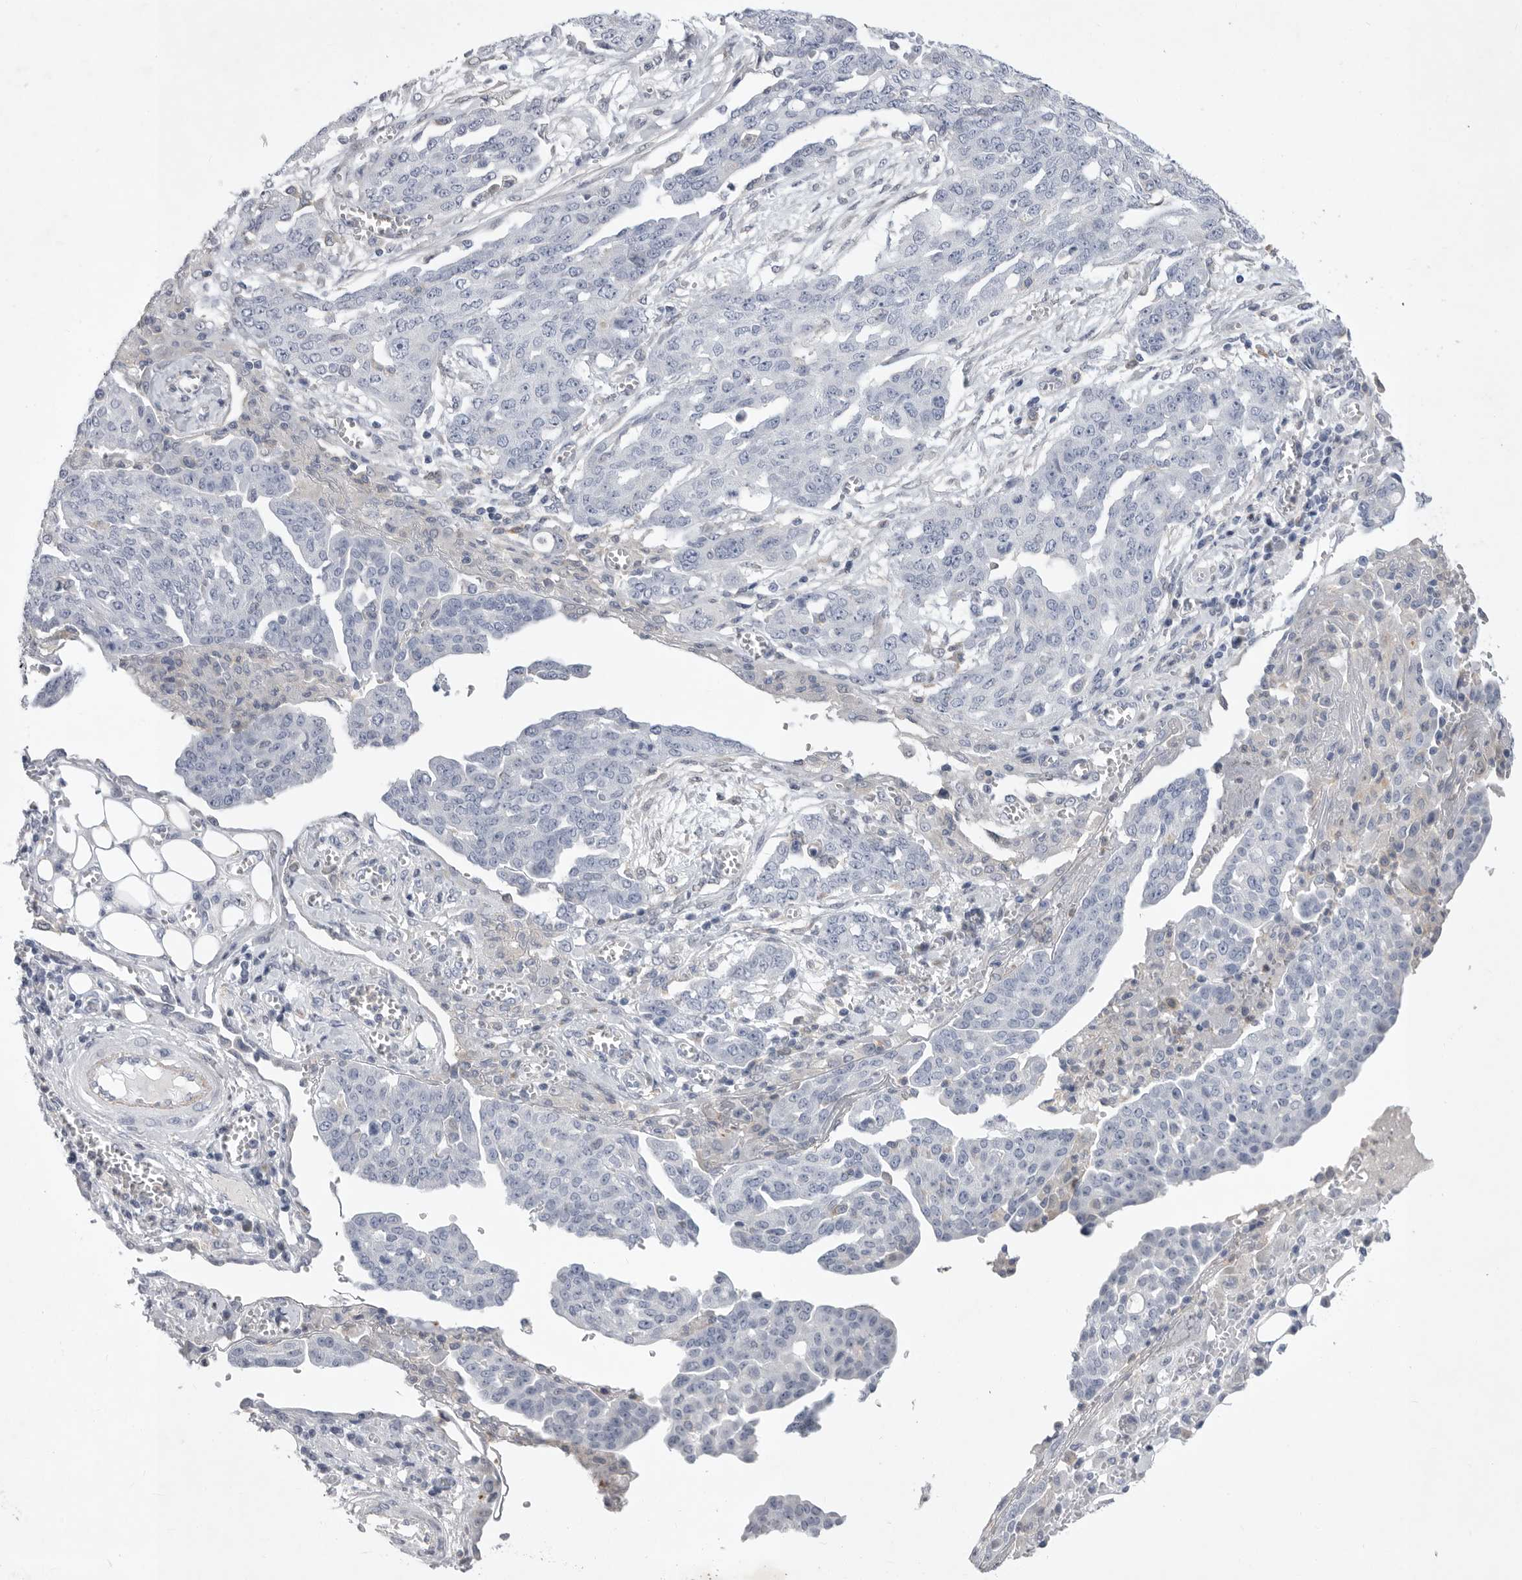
{"staining": {"intensity": "negative", "quantity": "none", "location": "none"}, "tissue": "ovarian cancer", "cell_type": "Tumor cells", "image_type": "cancer", "snomed": [{"axis": "morphology", "description": "Cystadenocarcinoma, serous, NOS"}, {"axis": "topography", "description": "Soft tissue"}, {"axis": "topography", "description": "Ovary"}], "caption": "Tumor cells show no significant protein staining in ovarian serous cystadenocarcinoma. (DAB (3,3'-diaminobenzidine) immunohistochemistry with hematoxylin counter stain).", "gene": "SIGLEC10", "patient": {"sex": "female", "age": 57}}